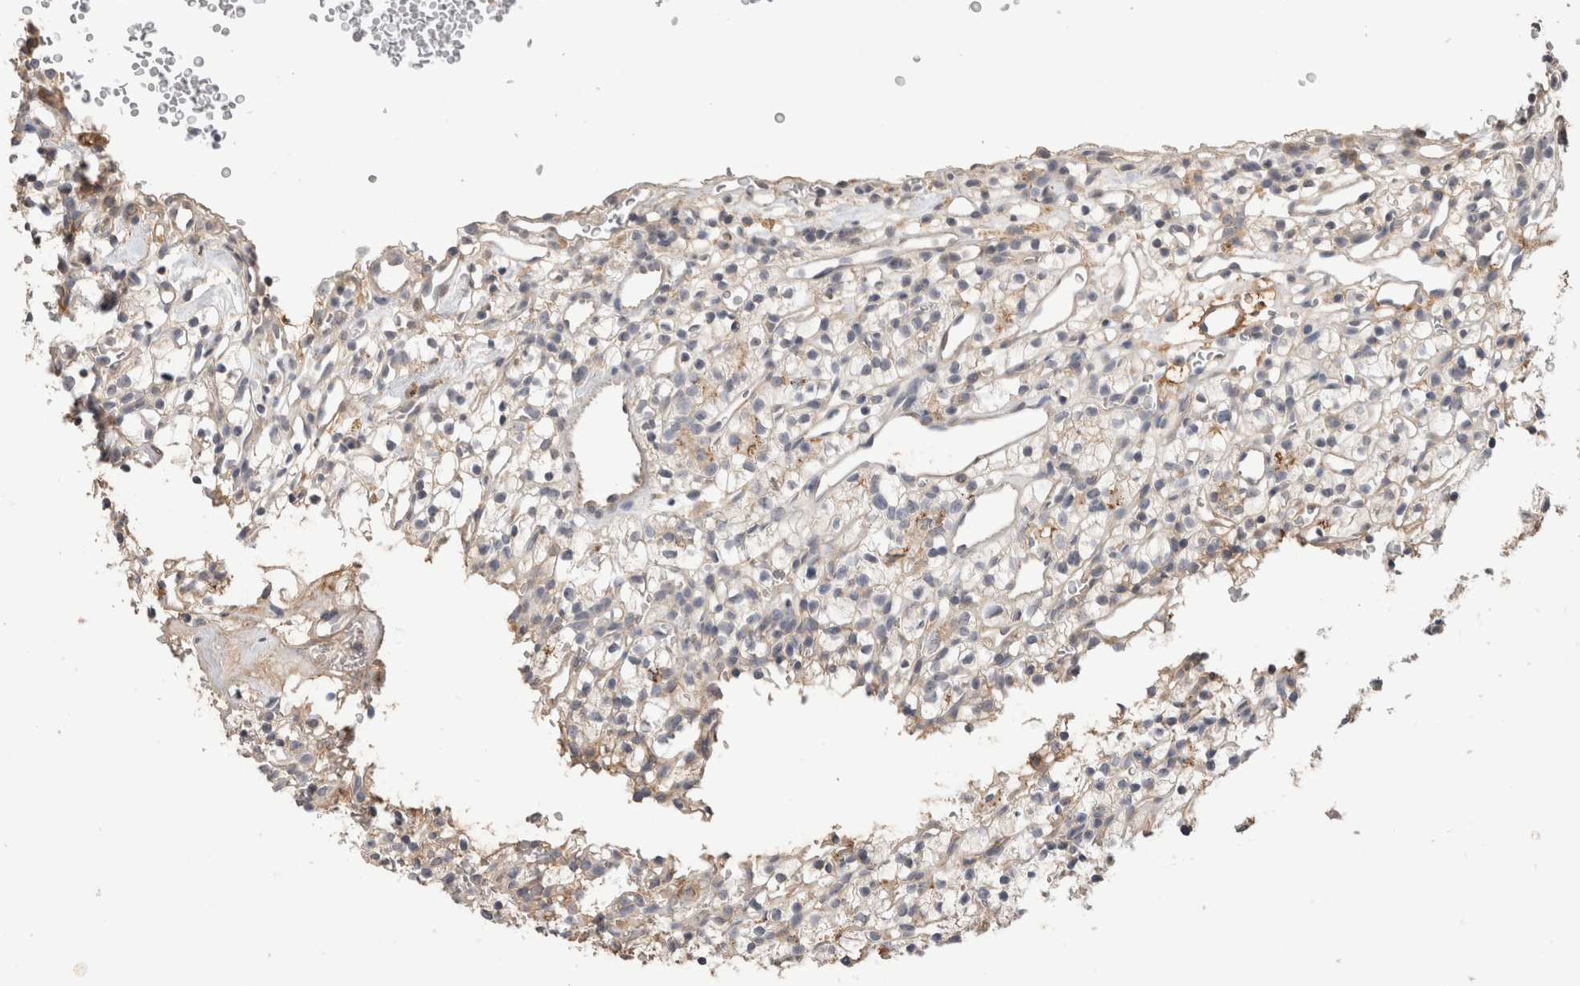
{"staining": {"intensity": "weak", "quantity": "<25%", "location": "cytoplasmic/membranous"}, "tissue": "renal cancer", "cell_type": "Tumor cells", "image_type": "cancer", "snomed": [{"axis": "morphology", "description": "Adenocarcinoma, NOS"}, {"axis": "topography", "description": "Kidney"}], "caption": "An IHC micrograph of adenocarcinoma (renal) is shown. There is no staining in tumor cells of adenocarcinoma (renal).", "gene": "PPP3CC", "patient": {"sex": "female", "age": 57}}